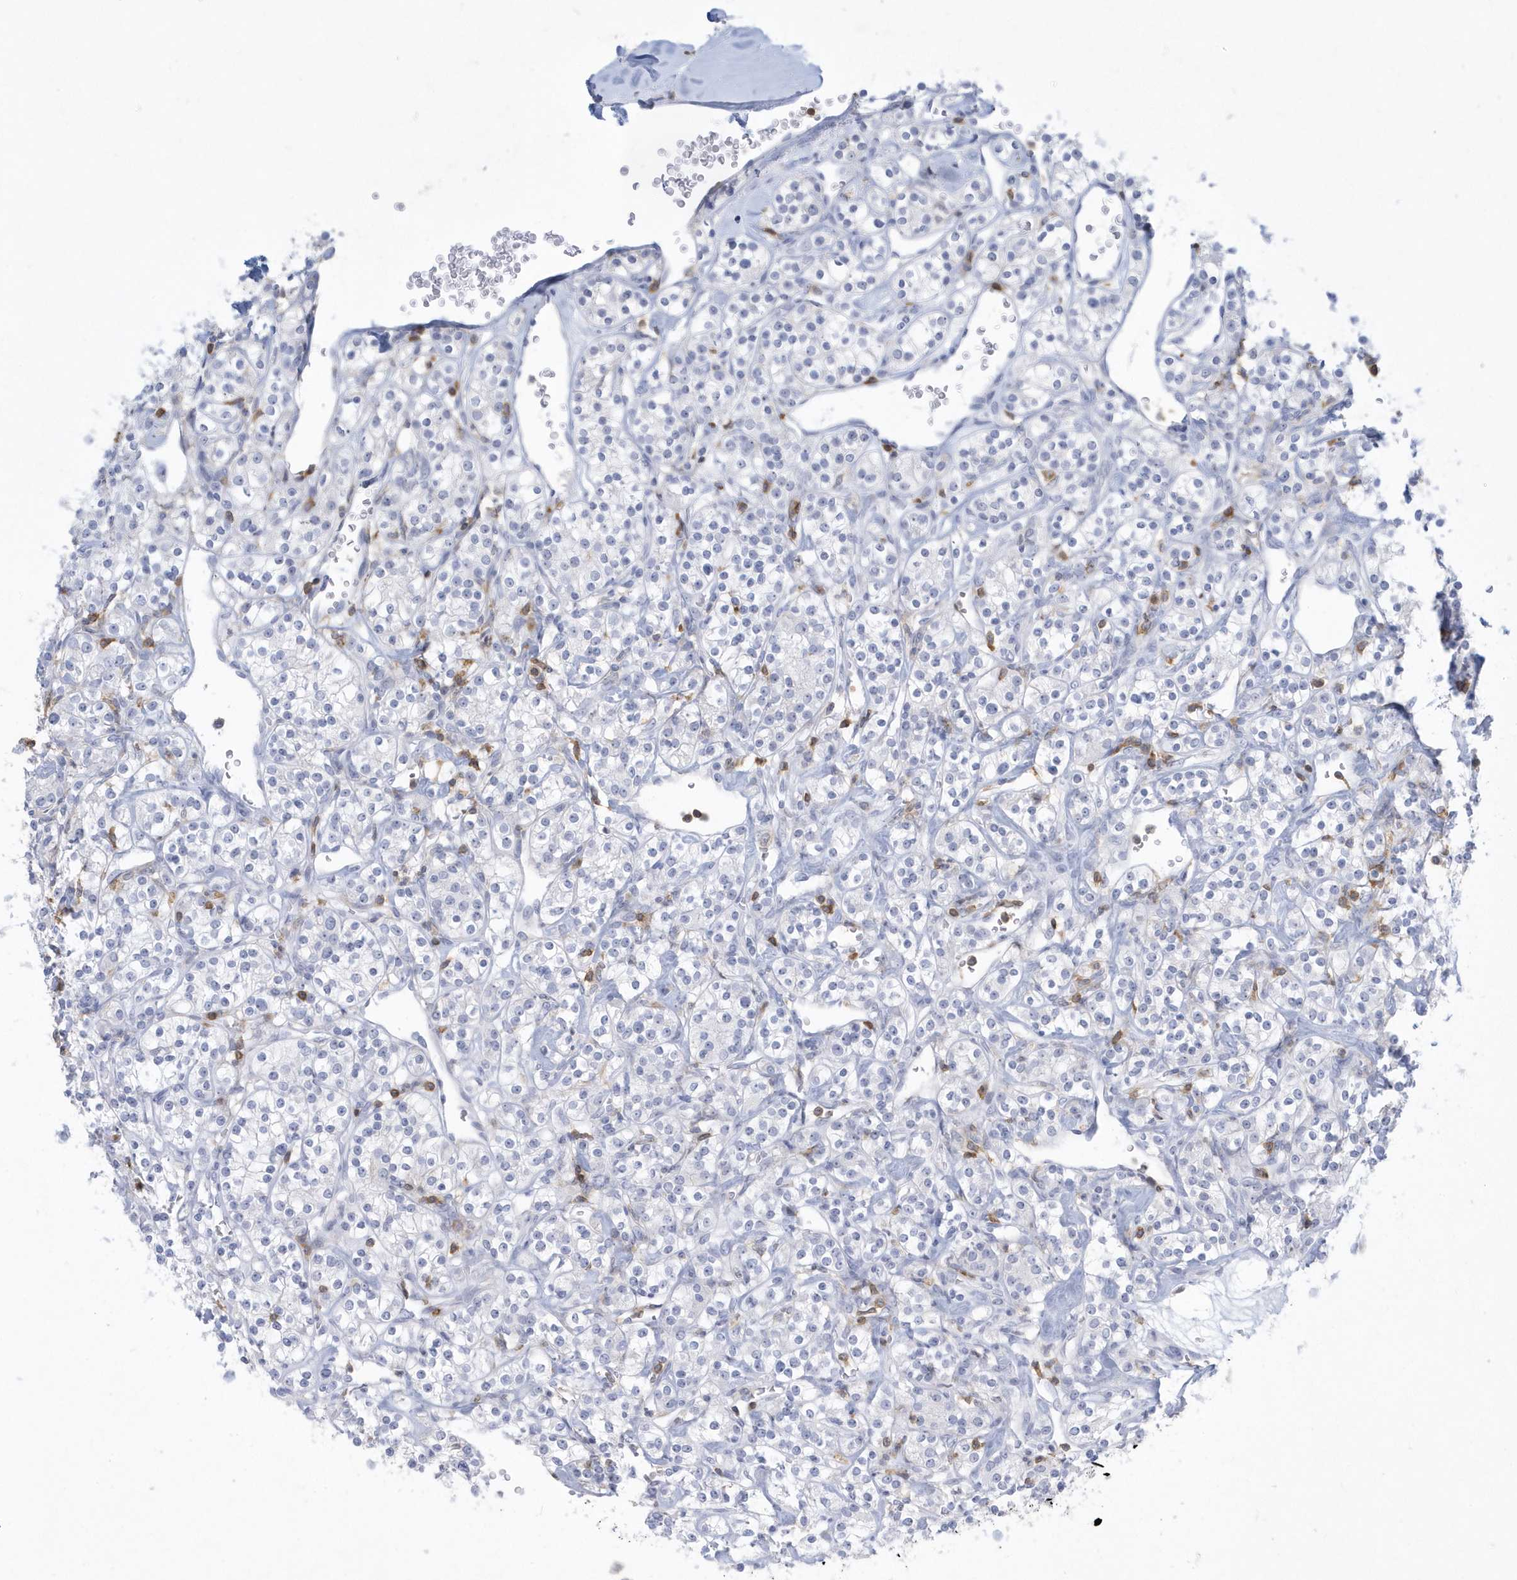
{"staining": {"intensity": "negative", "quantity": "none", "location": "none"}, "tissue": "renal cancer", "cell_type": "Tumor cells", "image_type": "cancer", "snomed": [{"axis": "morphology", "description": "Adenocarcinoma, NOS"}, {"axis": "topography", "description": "Kidney"}], "caption": "Immunohistochemistry photomicrograph of renal cancer (adenocarcinoma) stained for a protein (brown), which displays no staining in tumor cells.", "gene": "PSD4", "patient": {"sex": "male", "age": 77}}